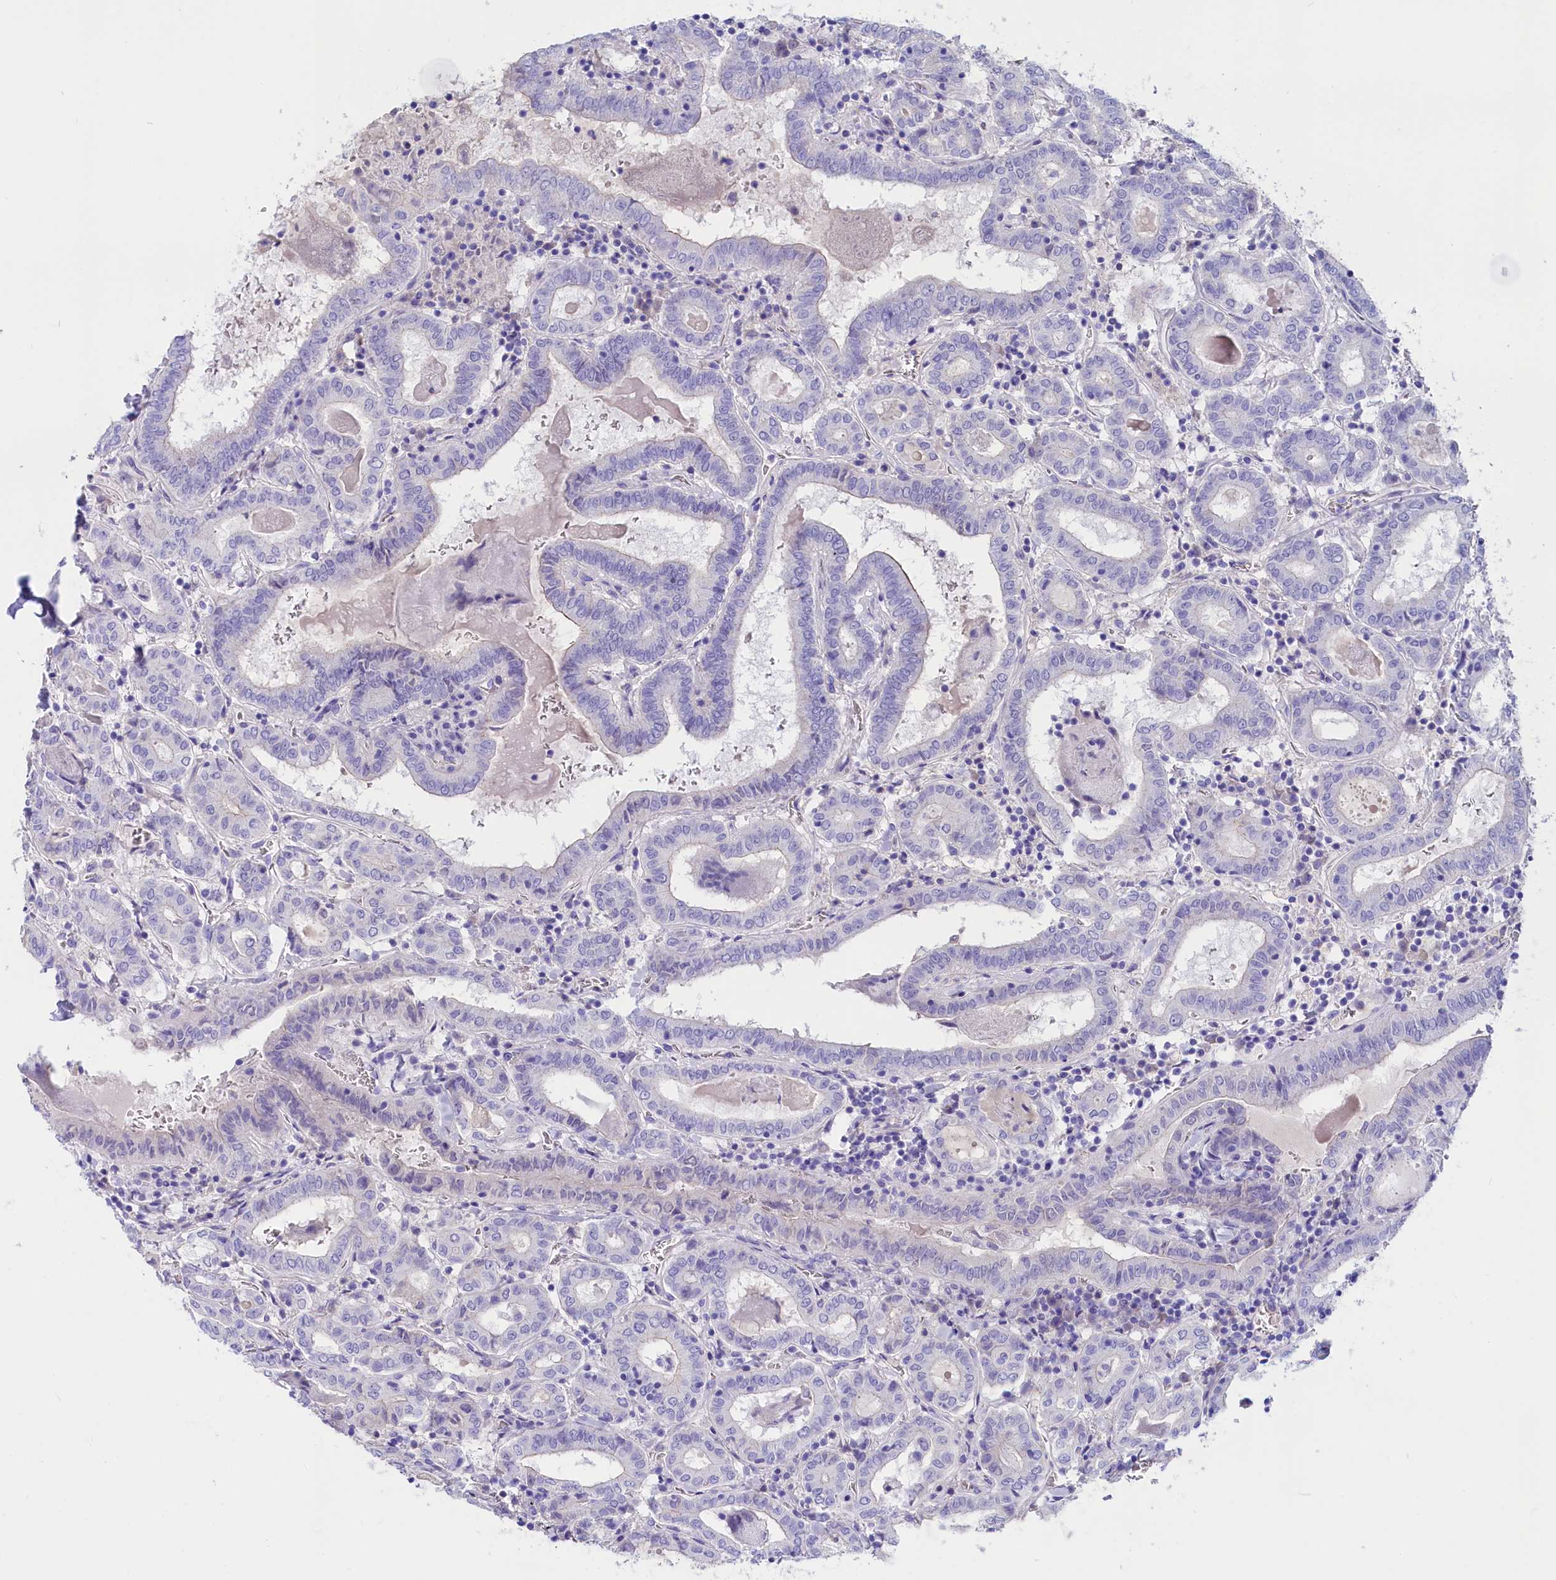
{"staining": {"intensity": "negative", "quantity": "none", "location": "none"}, "tissue": "thyroid cancer", "cell_type": "Tumor cells", "image_type": "cancer", "snomed": [{"axis": "morphology", "description": "Papillary adenocarcinoma, NOS"}, {"axis": "topography", "description": "Thyroid gland"}], "caption": "A high-resolution image shows immunohistochemistry (IHC) staining of papillary adenocarcinoma (thyroid), which shows no significant positivity in tumor cells.", "gene": "SULT2A1", "patient": {"sex": "female", "age": 72}}